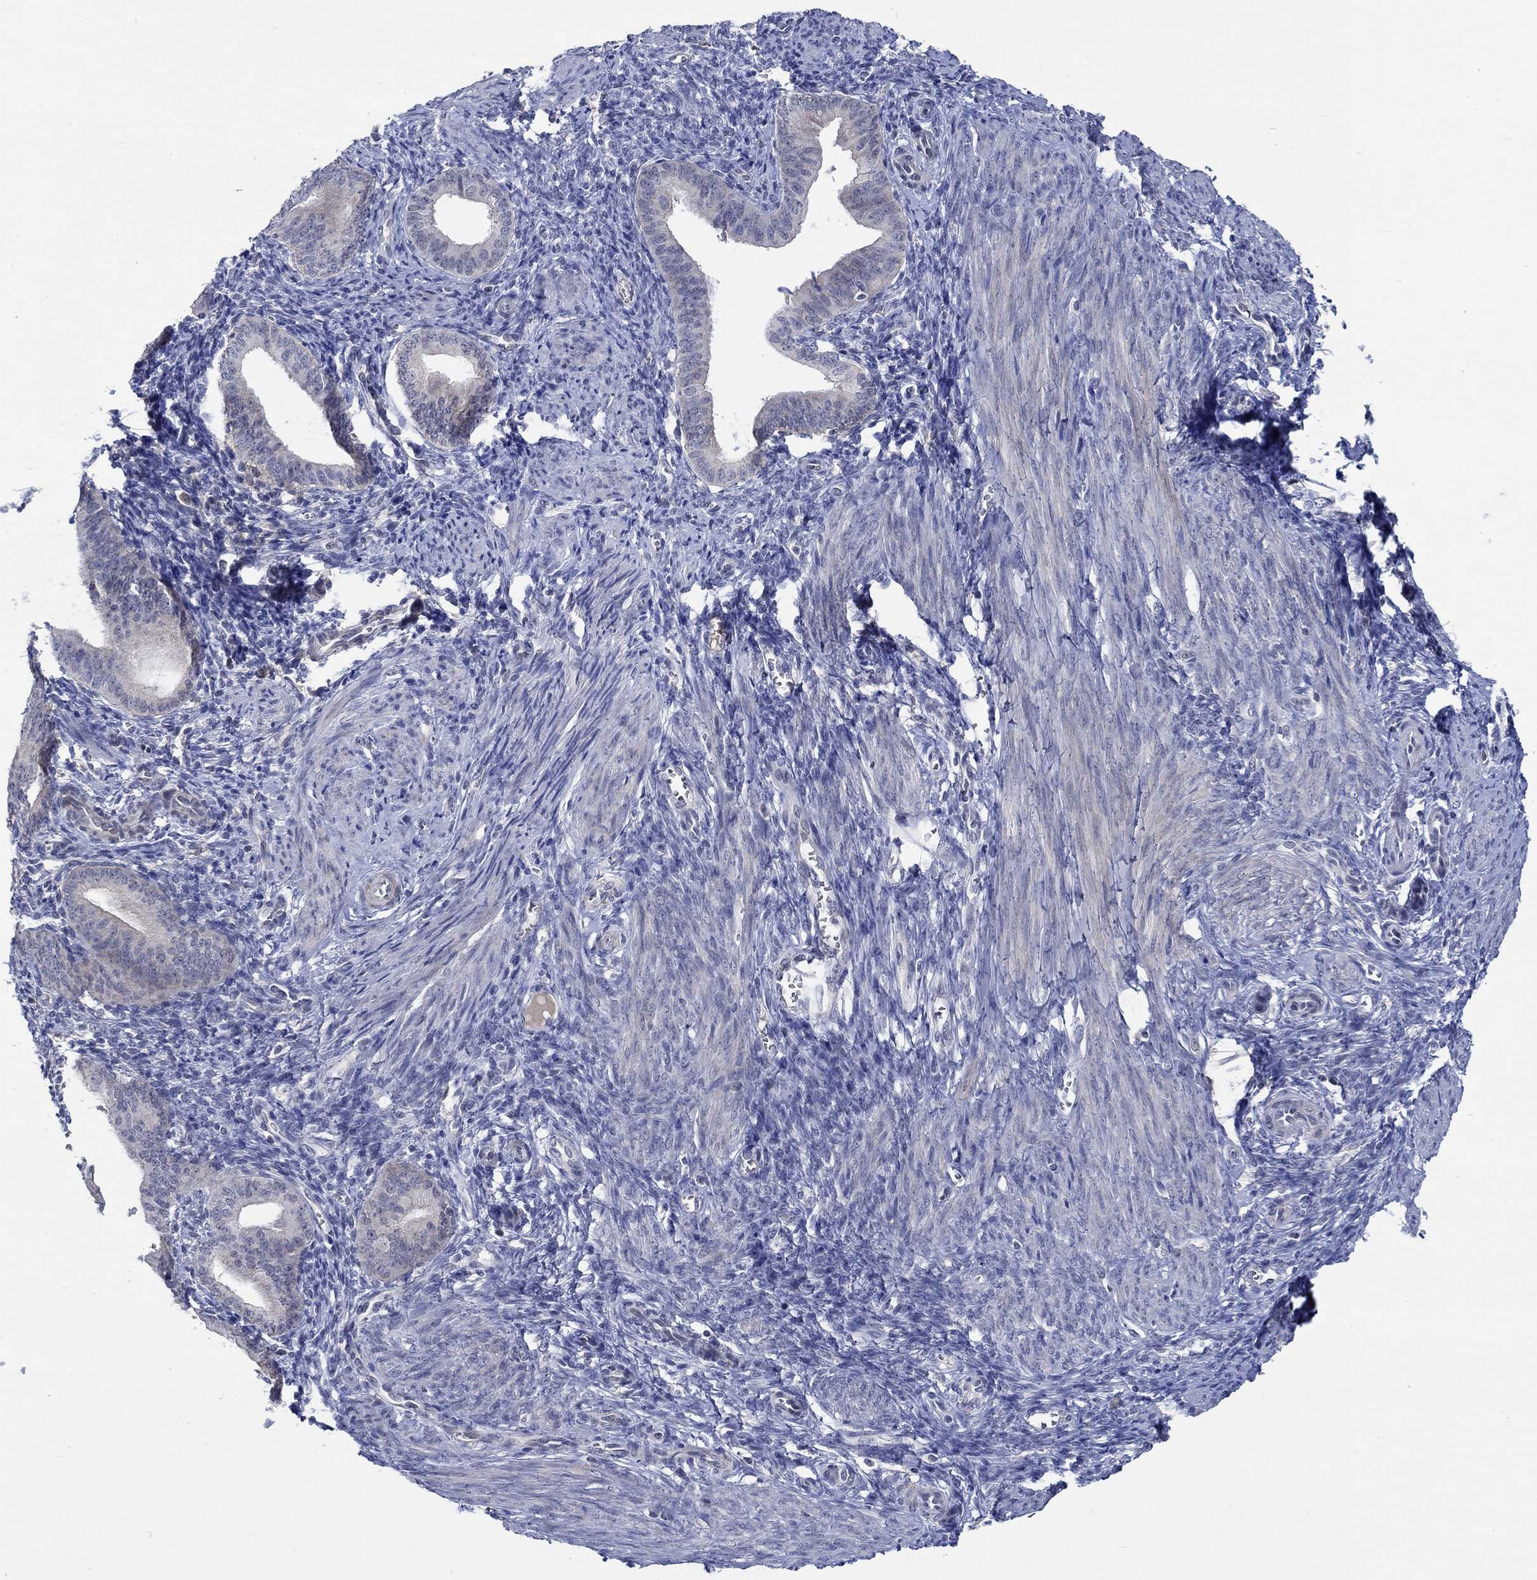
{"staining": {"intensity": "negative", "quantity": "none", "location": "none"}, "tissue": "endometrium", "cell_type": "Cells in endometrial stroma", "image_type": "normal", "snomed": [{"axis": "morphology", "description": "Normal tissue, NOS"}, {"axis": "topography", "description": "Endometrium"}], "caption": "Immunohistochemistry photomicrograph of unremarkable endometrium: endometrium stained with DAB displays no significant protein expression in cells in endometrial stroma. (IHC, brightfield microscopy, high magnification).", "gene": "WASF1", "patient": {"sex": "female", "age": 42}}